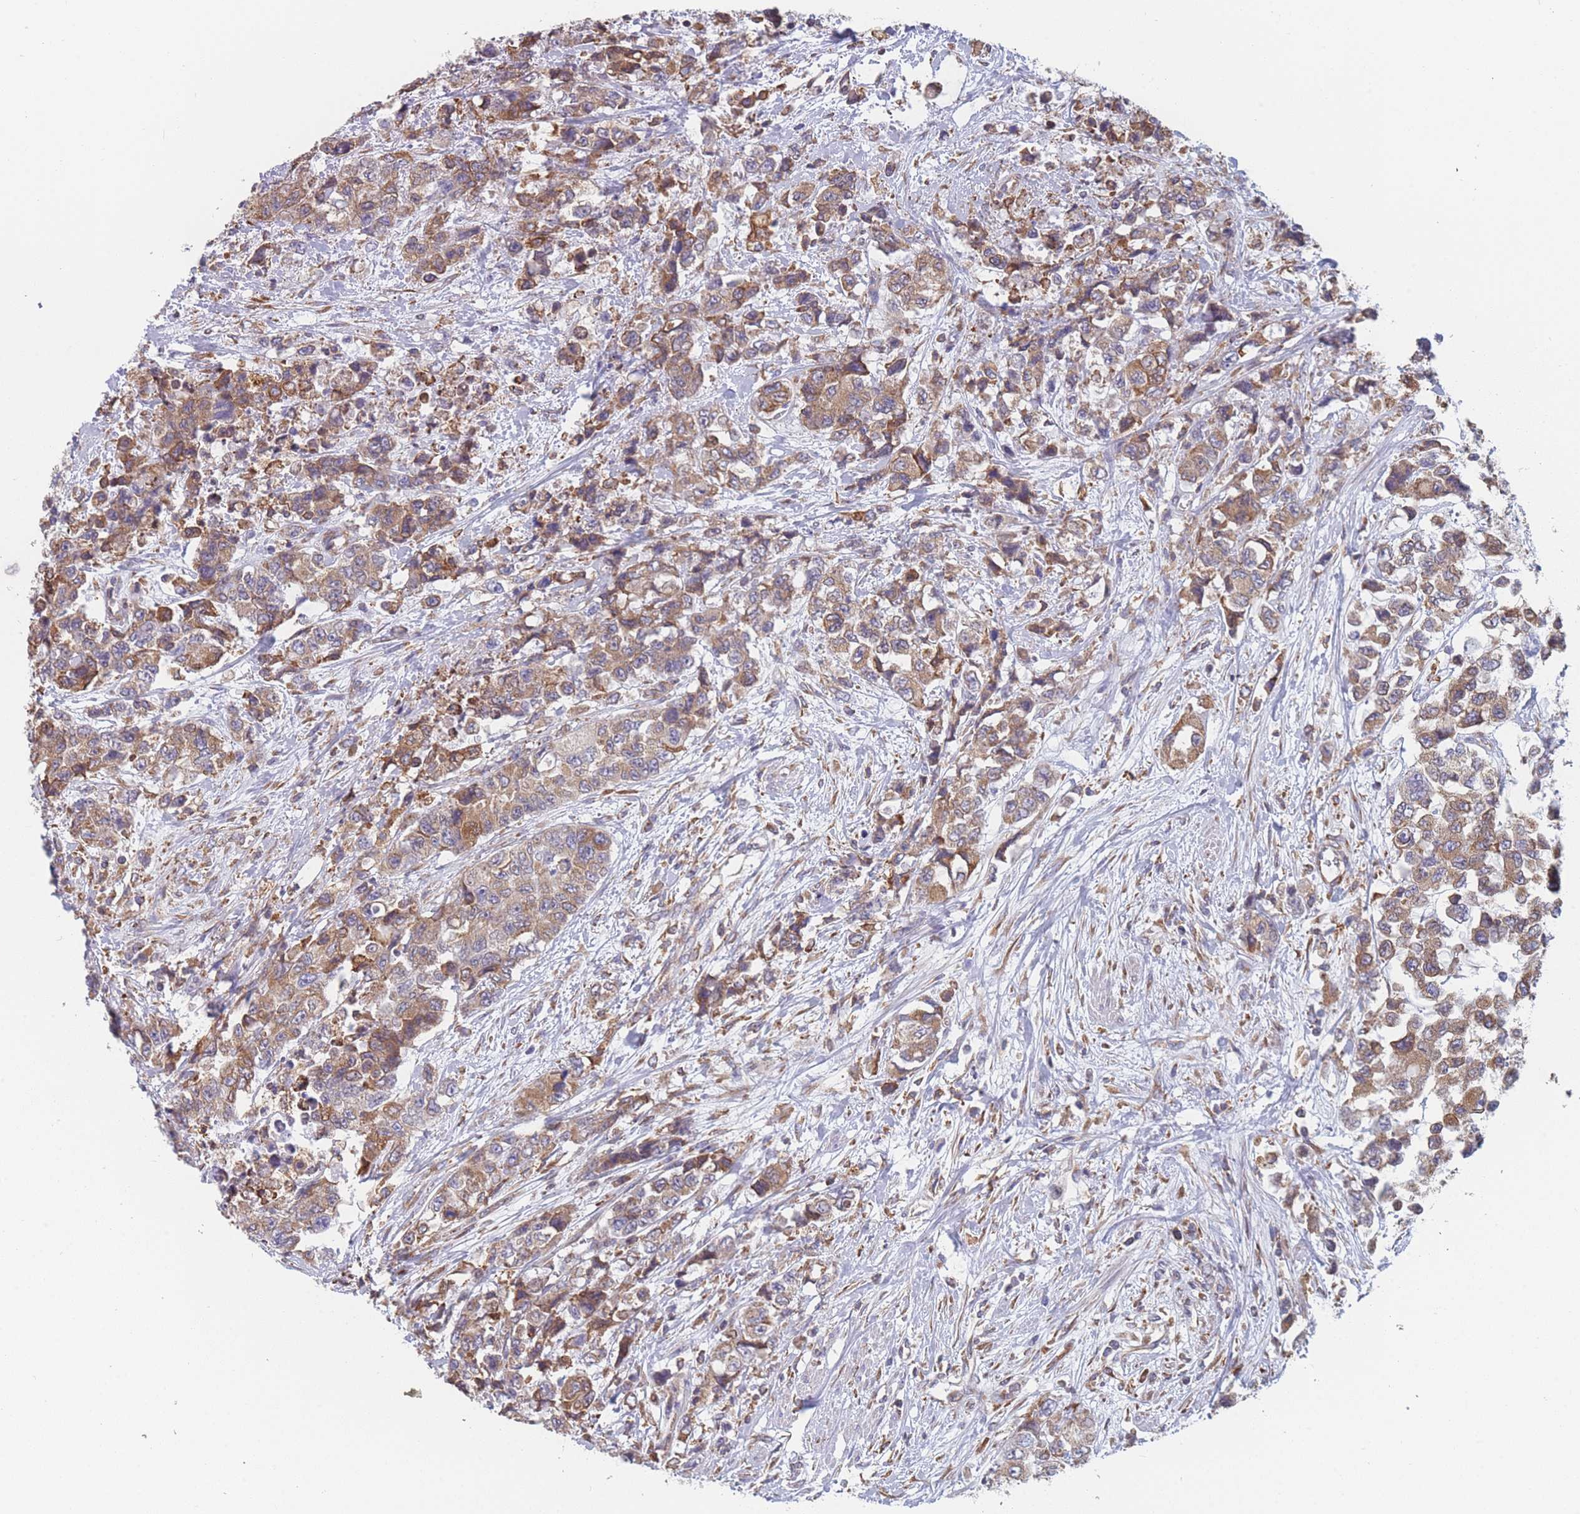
{"staining": {"intensity": "moderate", "quantity": ">75%", "location": "cytoplasmic/membranous"}, "tissue": "urothelial cancer", "cell_type": "Tumor cells", "image_type": "cancer", "snomed": [{"axis": "morphology", "description": "Urothelial carcinoma, High grade"}, {"axis": "topography", "description": "Urinary bladder"}], "caption": "Urothelial carcinoma (high-grade) stained with immunohistochemistry reveals moderate cytoplasmic/membranous staining in approximately >75% of tumor cells. Immunohistochemistry stains the protein in brown and the nuclei are stained blue.", "gene": "OR7C2", "patient": {"sex": "female", "age": 78}}